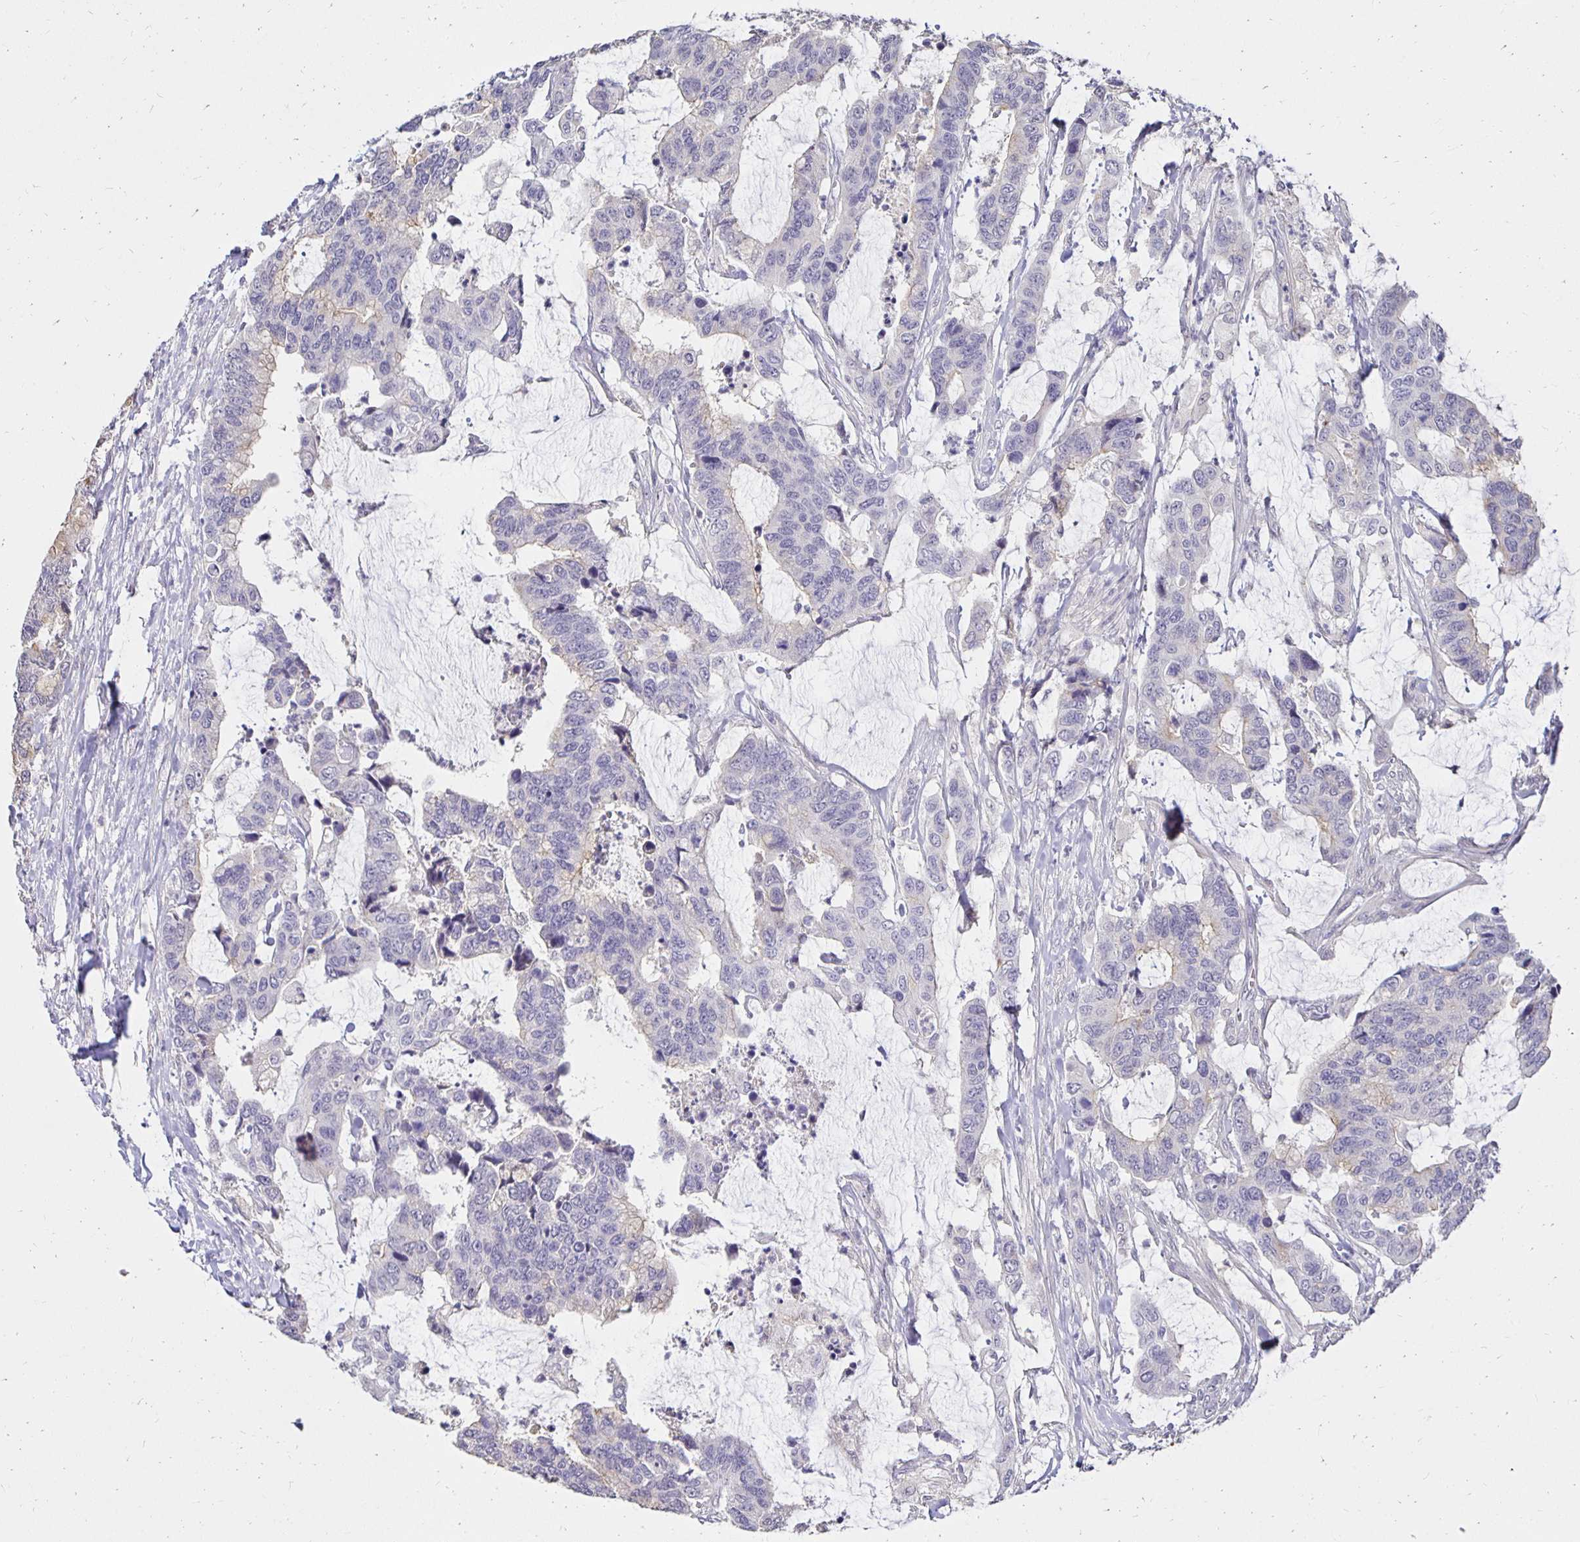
{"staining": {"intensity": "negative", "quantity": "none", "location": "none"}, "tissue": "colorectal cancer", "cell_type": "Tumor cells", "image_type": "cancer", "snomed": [{"axis": "morphology", "description": "Adenocarcinoma, NOS"}, {"axis": "topography", "description": "Rectum"}], "caption": "An immunohistochemistry histopathology image of adenocarcinoma (colorectal) is shown. There is no staining in tumor cells of adenocarcinoma (colorectal).", "gene": "PNPLA3", "patient": {"sex": "female", "age": 59}}